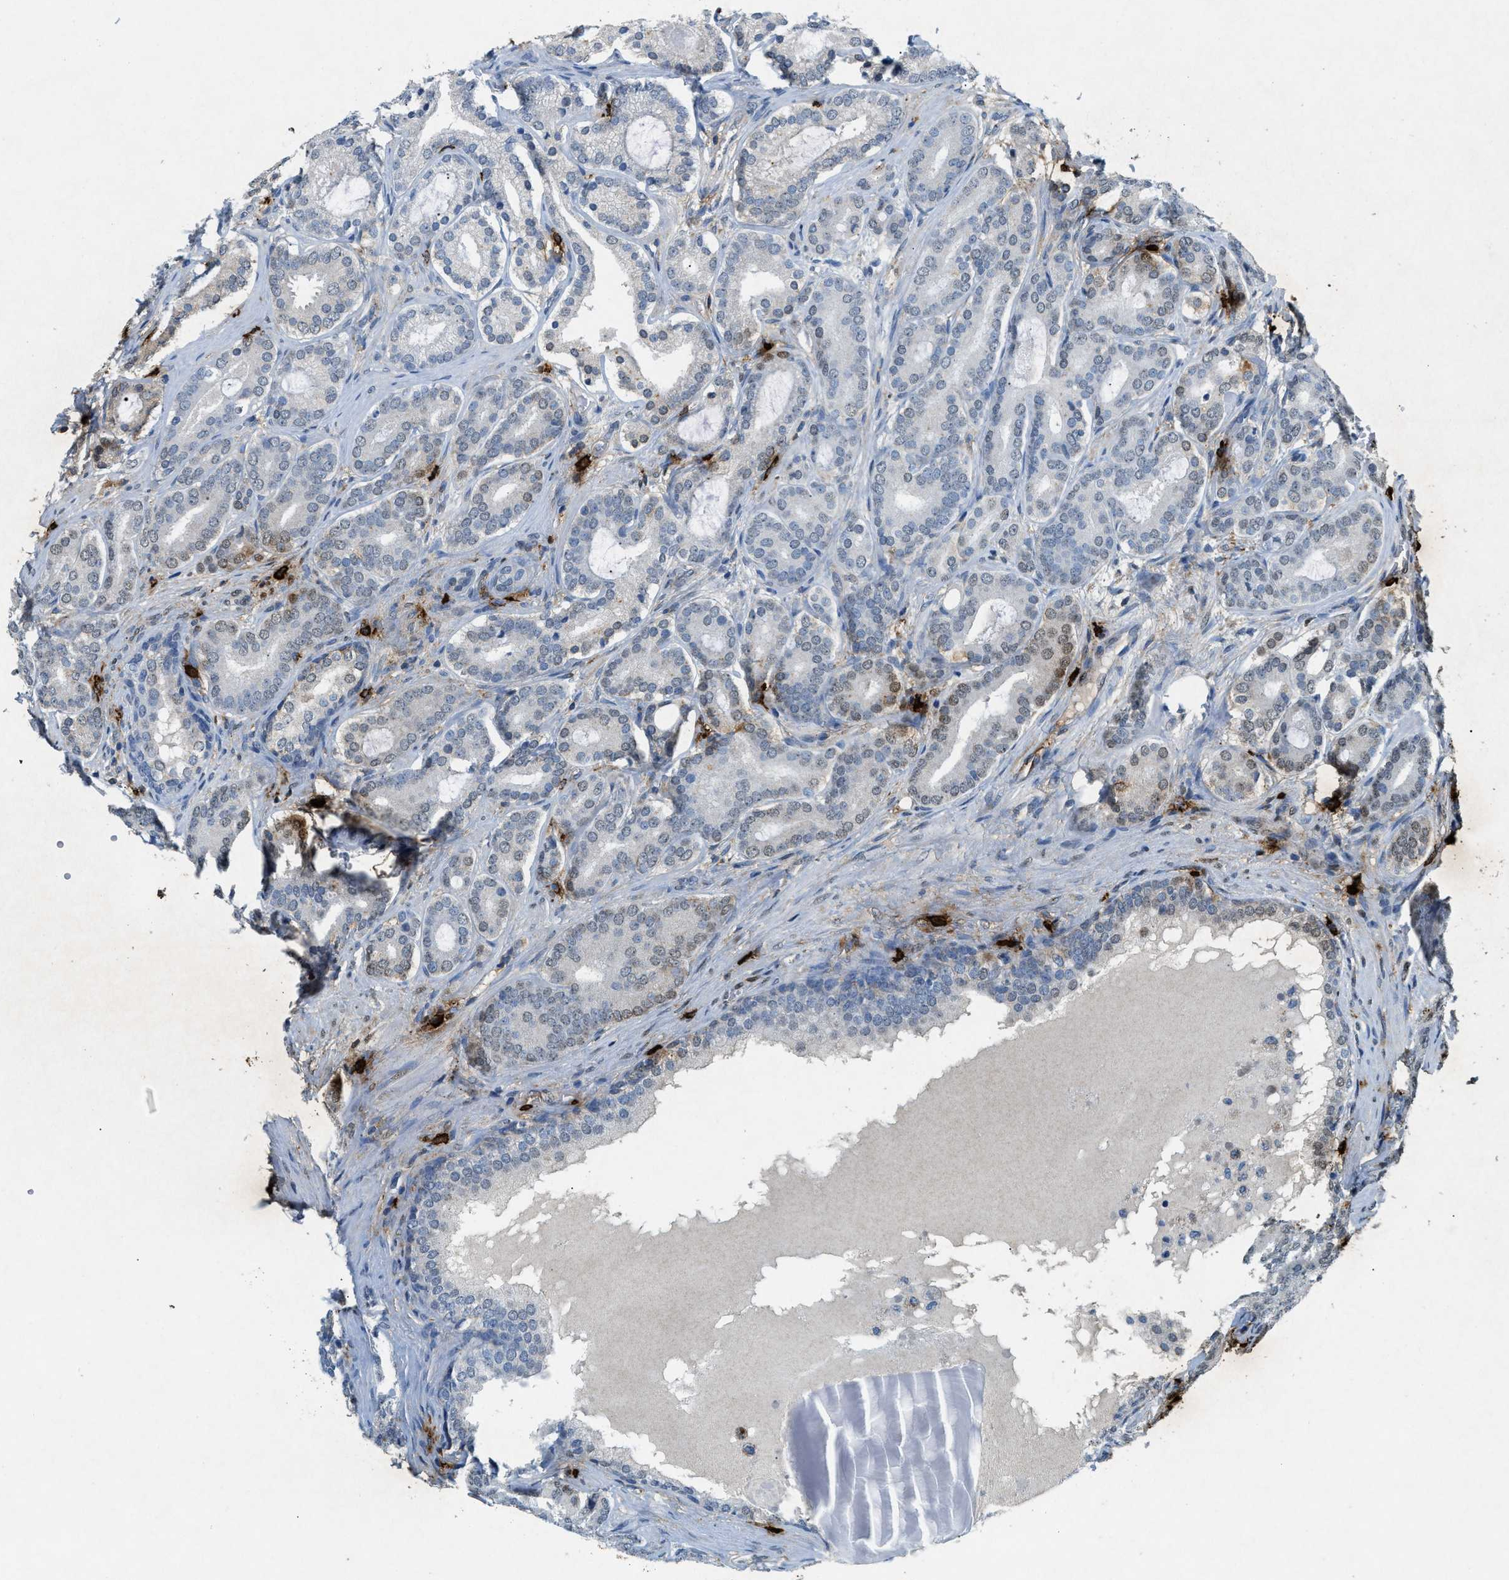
{"staining": {"intensity": "moderate", "quantity": "<25%", "location": "cytoplasmic/membranous,nuclear"}, "tissue": "prostate cancer", "cell_type": "Tumor cells", "image_type": "cancer", "snomed": [{"axis": "morphology", "description": "Adenocarcinoma, High grade"}, {"axis": "topography", "description": "Prostate"}], "caption": "Immunohistochemical staining of human prostate cancer displays moderate cytoplasmic/membranous and nuclear protein expression in about <25% of tumor cells. The staining is performed using DAB (3,3'-diaminobenzidine) brown chromogen to label protein expression. The nuclei are counter-stained blue using hematoxylin.", "gene": "TPSAB1", "patient": {"sex": "male", "age": 60}}